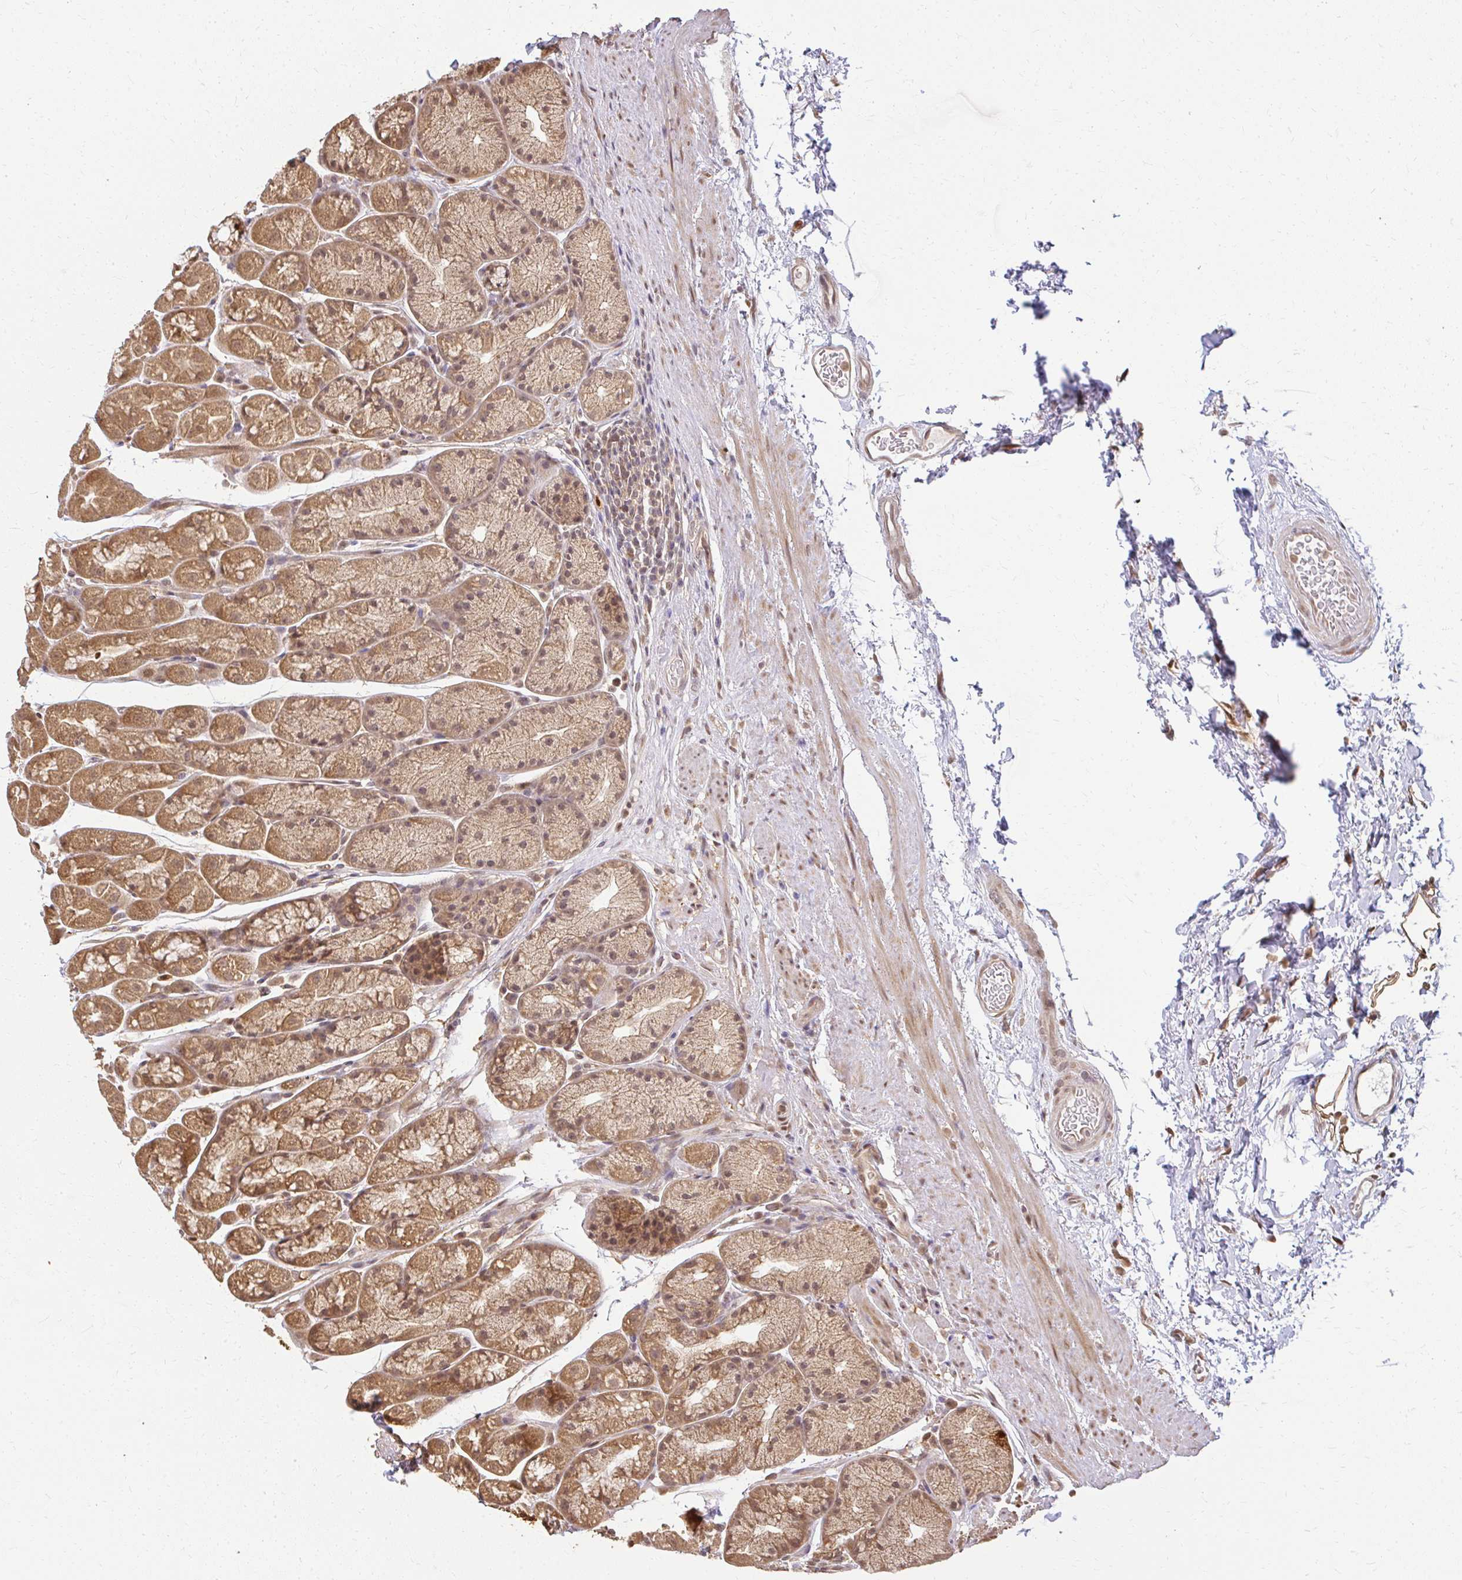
{"staining": {"intensity": "moderate", "quantity": ">75%", "location": "cytoplasmic/membranous,nuclear"}, "tissue": "stomach", "cell_type": "Glandular cells", "image_type": "normal", "snomed": [{"axis": "morphology", "description": "Normal tissue, NOS"}, {"axis": "topography", "description": "Stomach, lower"}], "caption": "Human stomach stained for a protein (brown) reveals moderate cytoplasmic/membranous,nuclear positive positivity in approximately >75% of glandular cells.", "gene": "LARS2", "patient": {"sex": "male", "age": 67}}